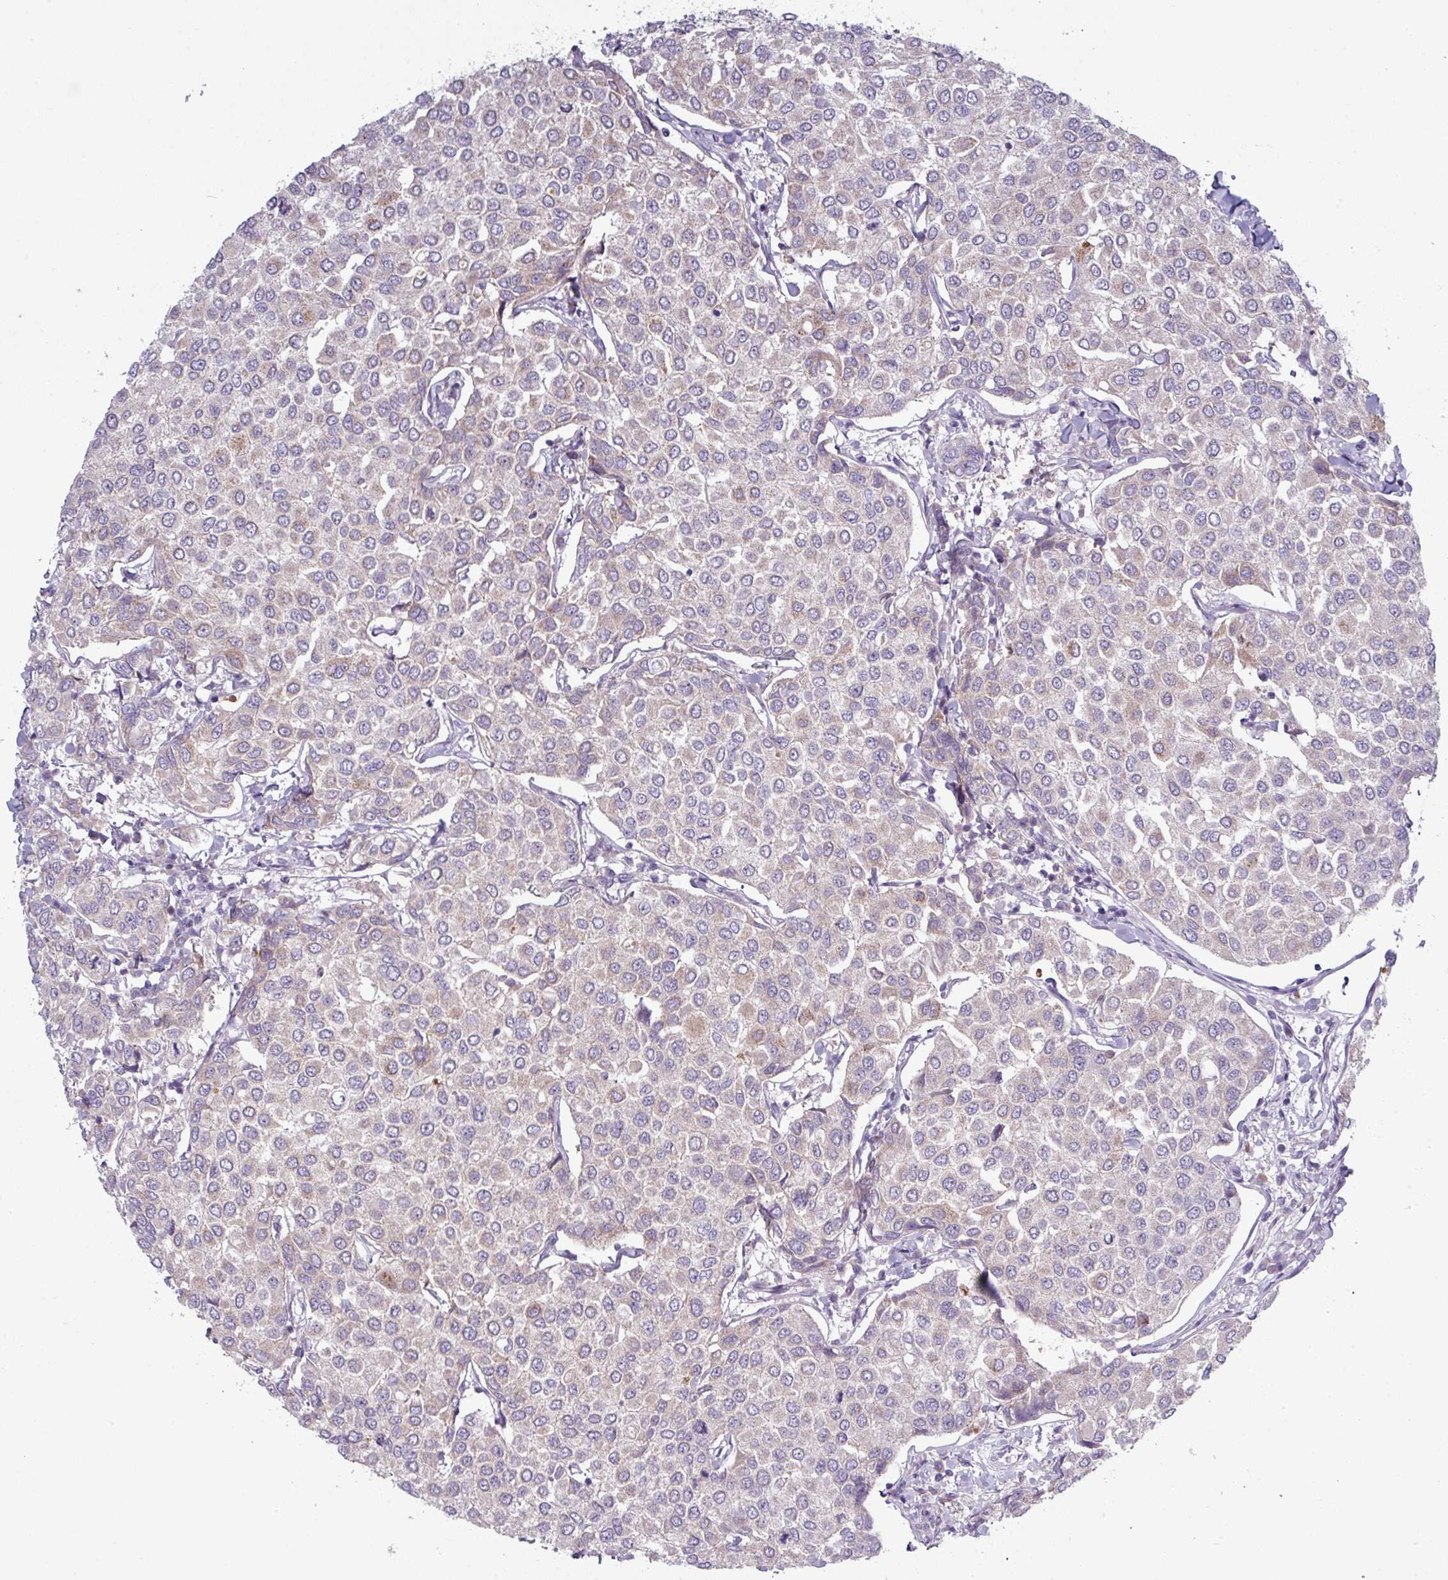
{"staining": {"intensity": "weak", "quantity": "25%-75%", "location": "cytoplasmic/membranous"}, "tissue": "breast cancer", "cell_type": "Tumor cells", "image_type": "cancer", "snomed": [{"axis": "morphology", "description": "Duct carcinoma"}, {"axis": "topography", "description": "Breast"}], "caption": "Breast cancer (infiltrating ductal carcinoma) stained with a protein marker reveals weak staining in tumor cells.", "gene": "ZNF615", "patient": {"sex": "female", "age": 55}}